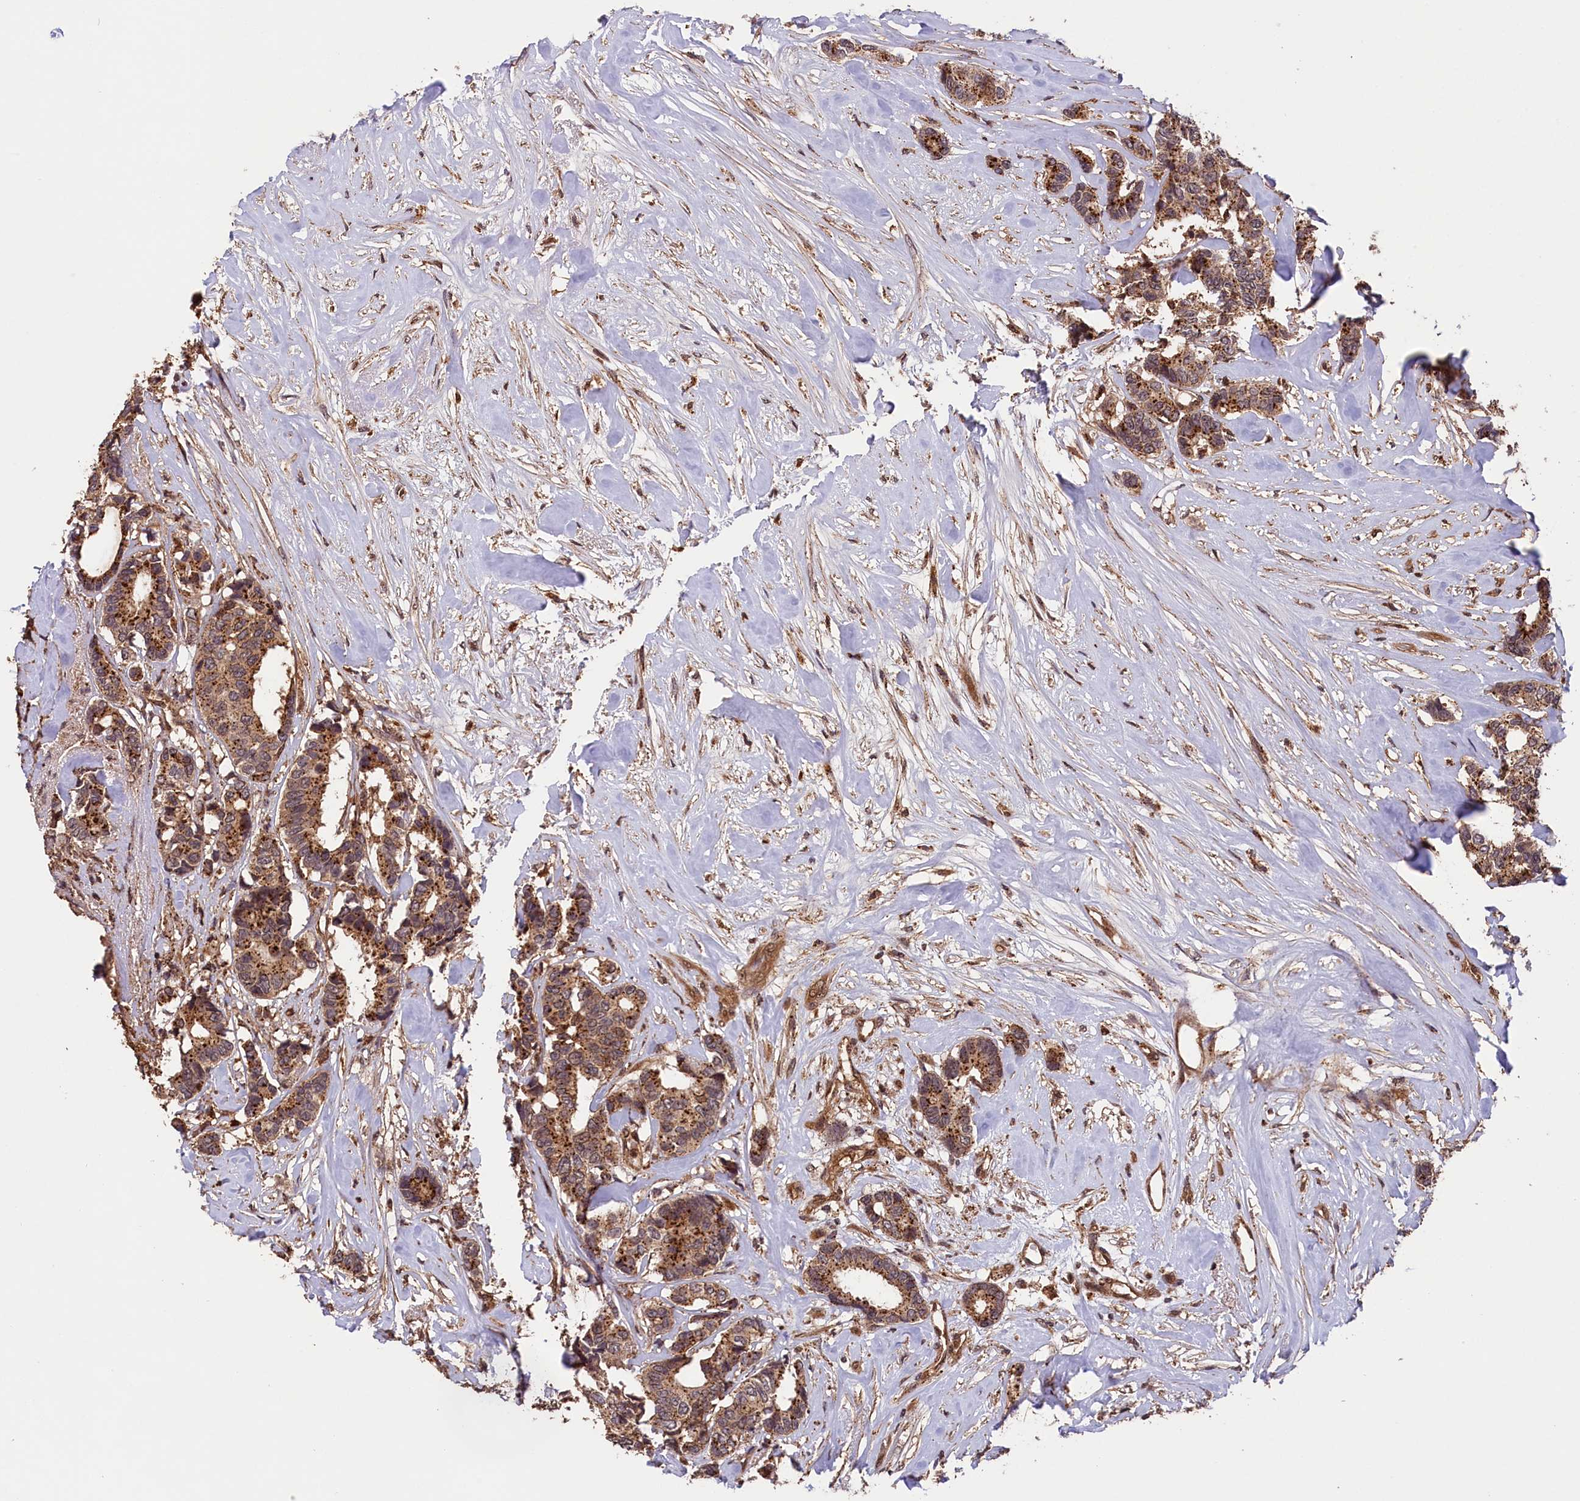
{"staining": {"intensity": "strong", "quantity": ">75%", "location": "cytoplasmic/membranous"}, "tissue": "breast cancer", "cell_type": "Tumor cells", "image_type": "cancer", "snomed": [{"axis": "morphology", "description": "Duct carcinoma"}, {"axis": "topography", "description": "Breast"}], "caption": "The photomicrograph reveals immunohistochemical staining of breast cancer (invasive ductal carcinoma). There is strong cytoplasmic/membranous positivity is seen in about >75% of tumor cells.", "gene": "IST1", "patient": {"sex": "female", "age": 87}}